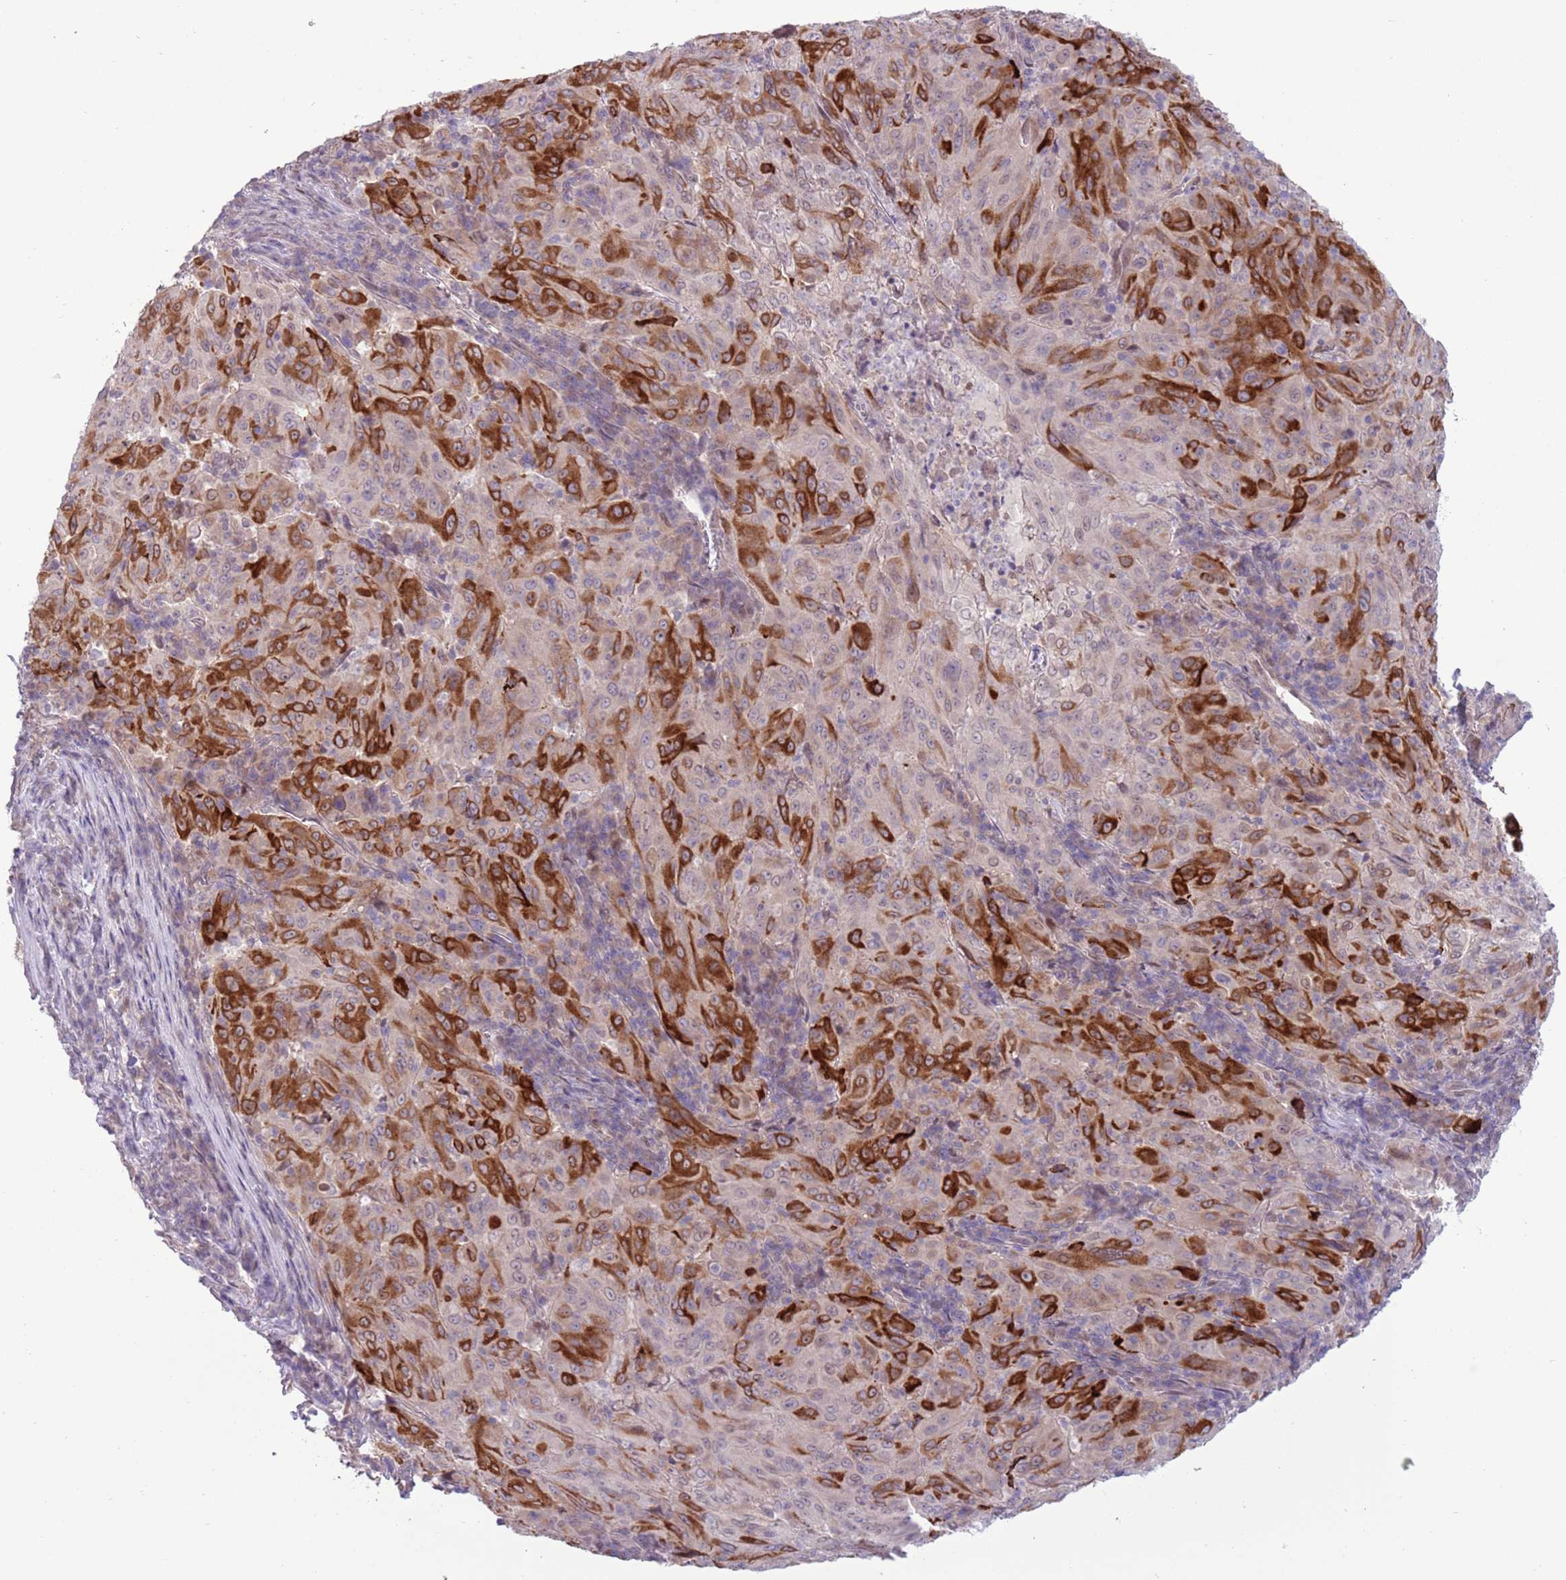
{"staining": {"intensity": "strong", "quantity": "25%-75%", "location": "cytoplasmic/membranous"}, "tissue": "pancreatic cancer", "cell_type": "Tumor cells", "image_type": "cancer", "snomed": [{"axis": "morphology", "description": "Adenocarcinoma, NOS"}, {"axis": "topography", "description": "Pancreas"}], "caption": "Protein expression analysis of human pancreatic cancer (adenocarcinoma) reveals strong cytoplasmic/membranous positivity in approximately 25%-75% of tumor cells. (DAB IHC, brown staining for protein, blue staining for nuclei).", "gene": "CCND2", "patient": {"sex": "male", "age": 63}}